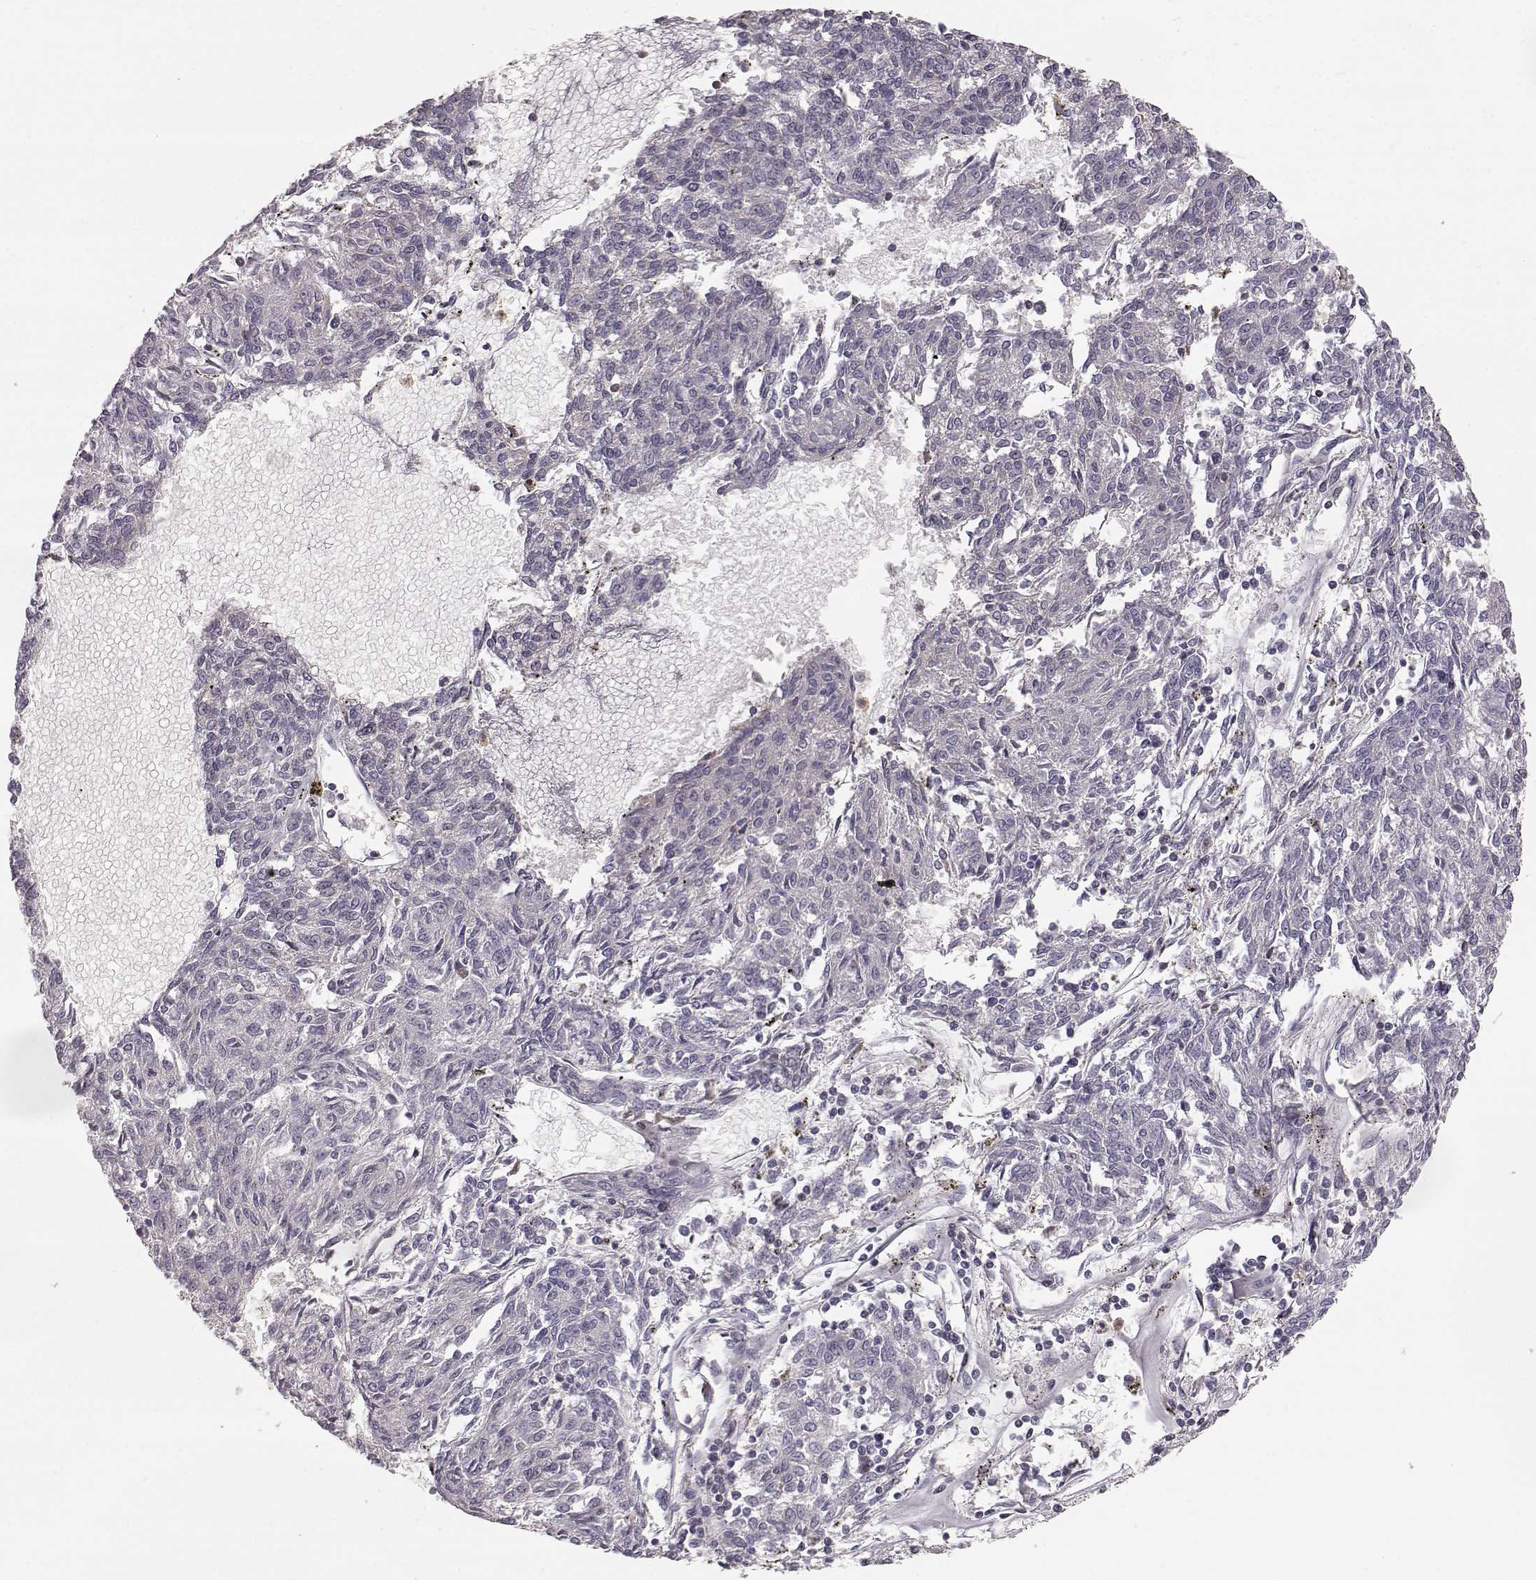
{"staining": {"intensity": "negative", "quantity": "none", "location": "none"}, "tissue": "melanoma", "cell_type": "Tumor cells", "image_type": "cancer", "snomed": [{"axis": "morphology", "description": "Malignant melanoma, NOS"}, {"axis": "topography", "description": "Skin"}], "caption": "The photomicrograph shows no staining of tumor cells in melanoma.", "gene": "GRAP2", "patient": {"sex": "female", "age": 72}}